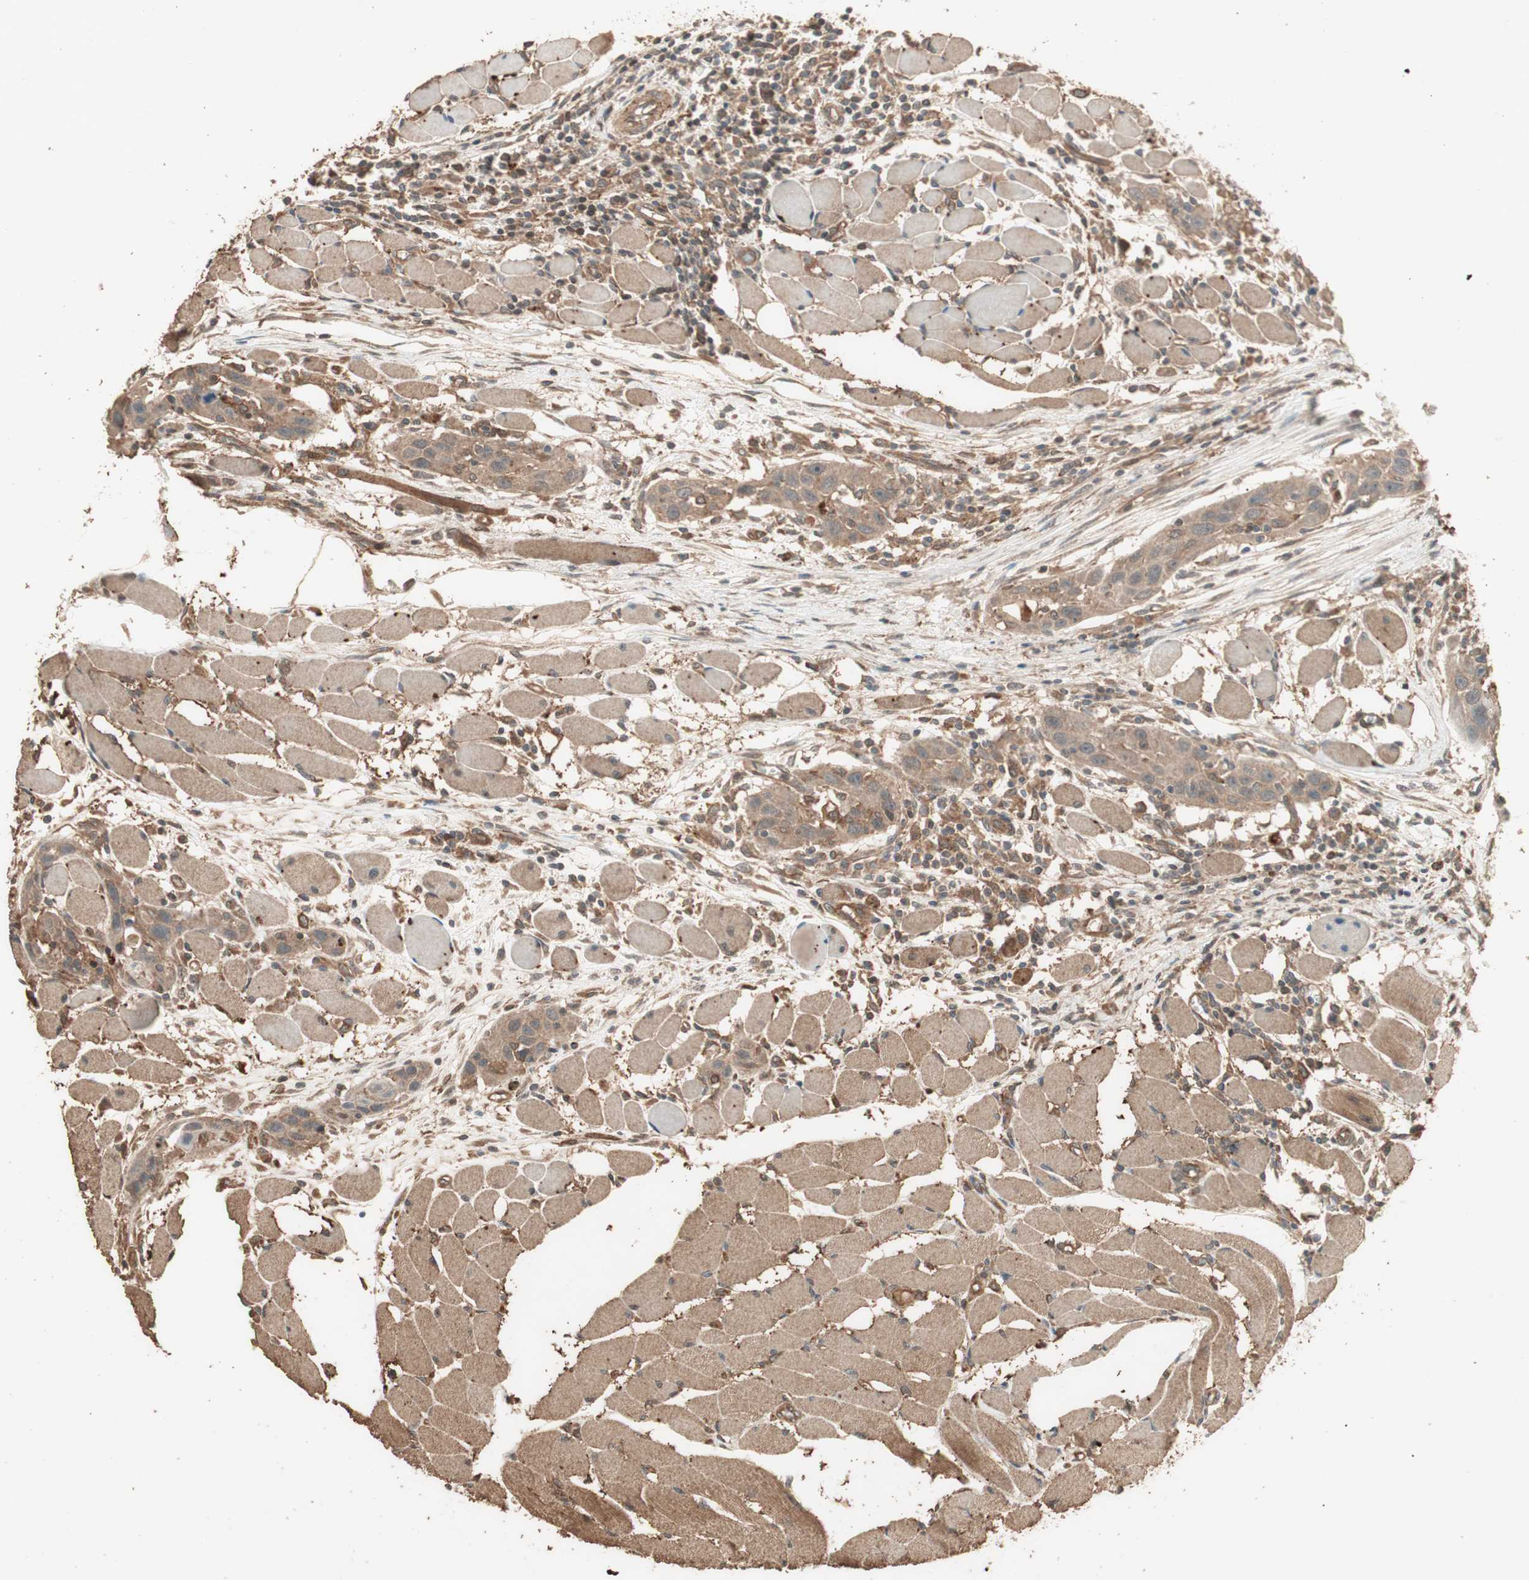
{"staining": {"intensity": "moderate", "quantity": ">75%", "location": "cytoplasmic/membranous"}, "tissue": "head and neck cancer", "cell_type": "Tumor cells", "image_type": "cancer", "snomed": [{"axis": "morphology", "description": "Squamous cell carcinoma, NOS"}, {"axis": "topography", "description": "Oral tissue"}, {"axis": "topography", "description": "Head-Neck"}], "caption": "Moderate cytoplasmic/membranous positivity is identified in about >75% of tumor cells in head and neck cancer (squamous cell carcinoma).", "gene": "CCN4", "patient": {"sex": "female", "age": 50}}